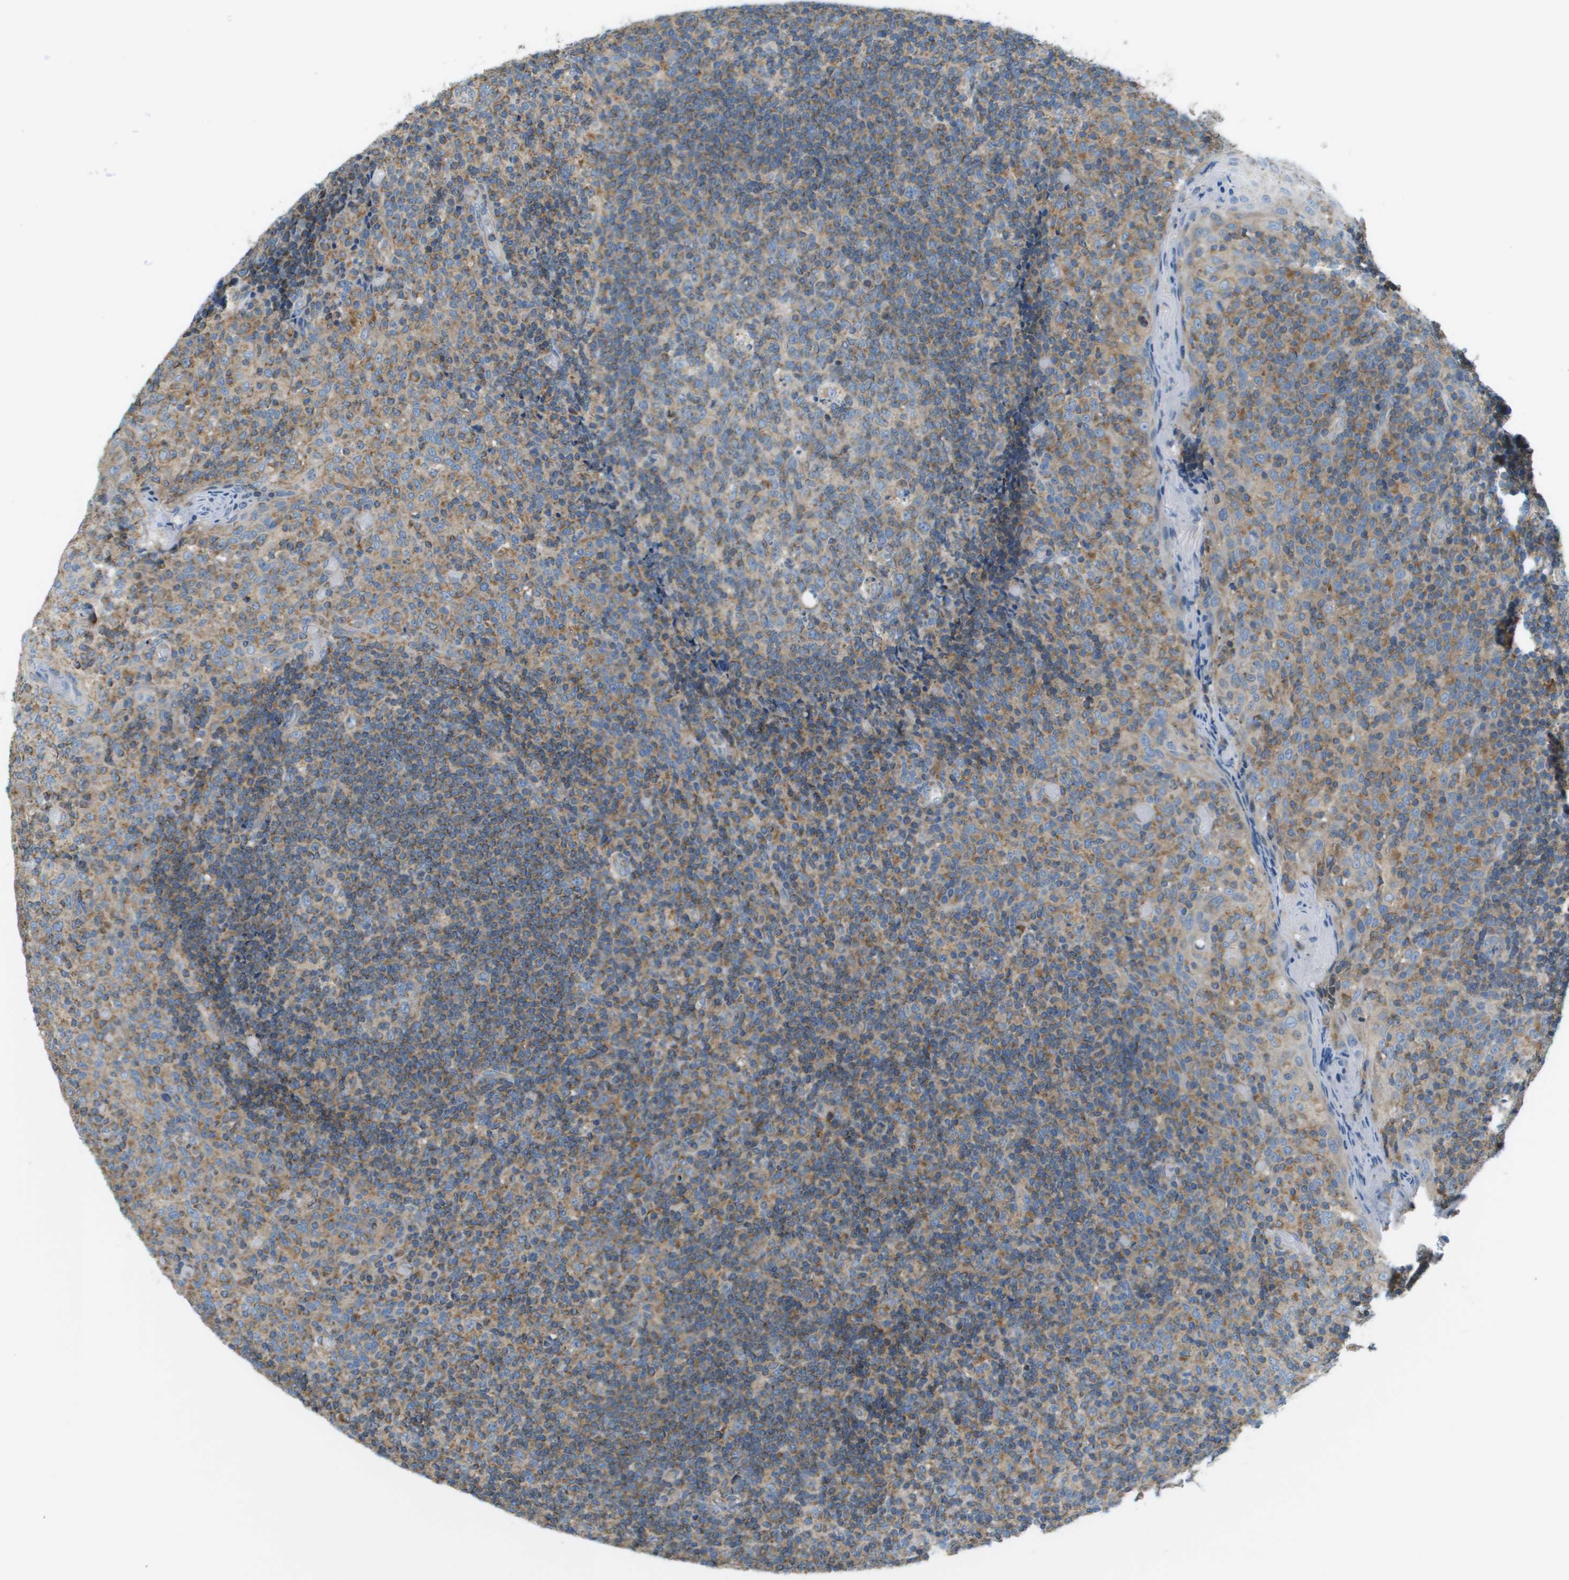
{"staining": {"intensity": "moderate", "quantity": ">75%", "location": "cytoplasmic/membranous"}, "tissue": "tonsil", "cell_type": "Germinal center cells", "image_type": "normal", "snomed": [{"axis": "morphology", "description": "Normal tissue, NOS"}, {"axis": "topography", "description": "Tonsil"}], "caption": "Human tonsil stained with a brown dye displays moderate cytoplasmic/membranous positive expression in about >75% of germinal center cells.", "gene": "TAOK3", "patient": {"sex": "female", "age": 19}}